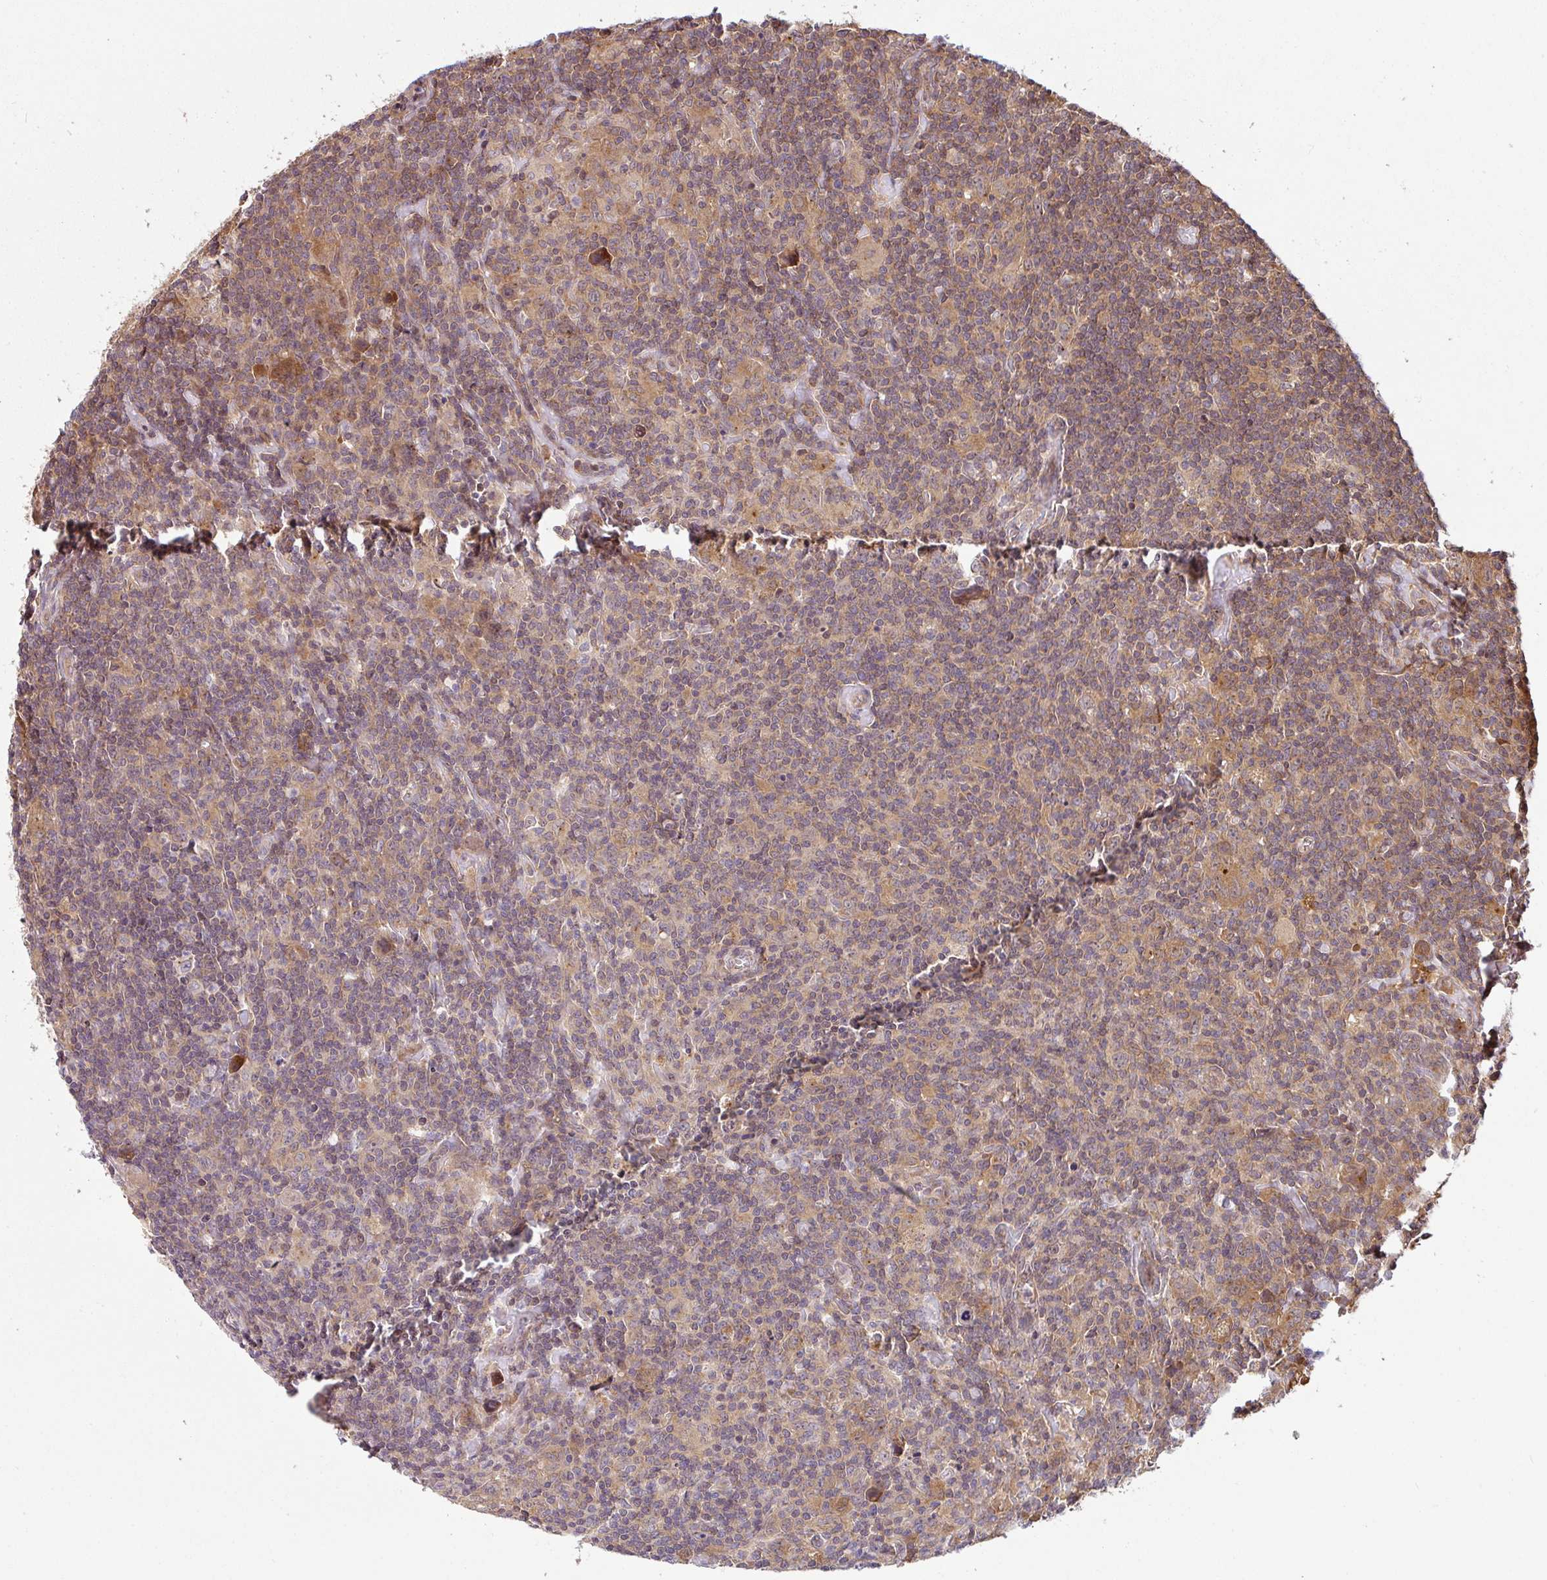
{"staining": {"intensity": "moderate", "quantity": "25%-75%", "location": "cytoplasmic/membranous,nuclear"}, "tissue": "lymphoma", "cell_type": "Tumor cells", "image_type": "cancer", "snomed": [{"axis": "morphology", "description": "Hodgkin's disease, NOS"}, {"axis": "topography", "description": "Lymph node"}], "caption": "This is an image of immunohistochemistry staining of lymphoma, which shows moderate positivity in the cytoplasmic/membranous and nuclear of tumor cells.", "gene": "SHB", "patient": {"sex": "female", "age": 18}}